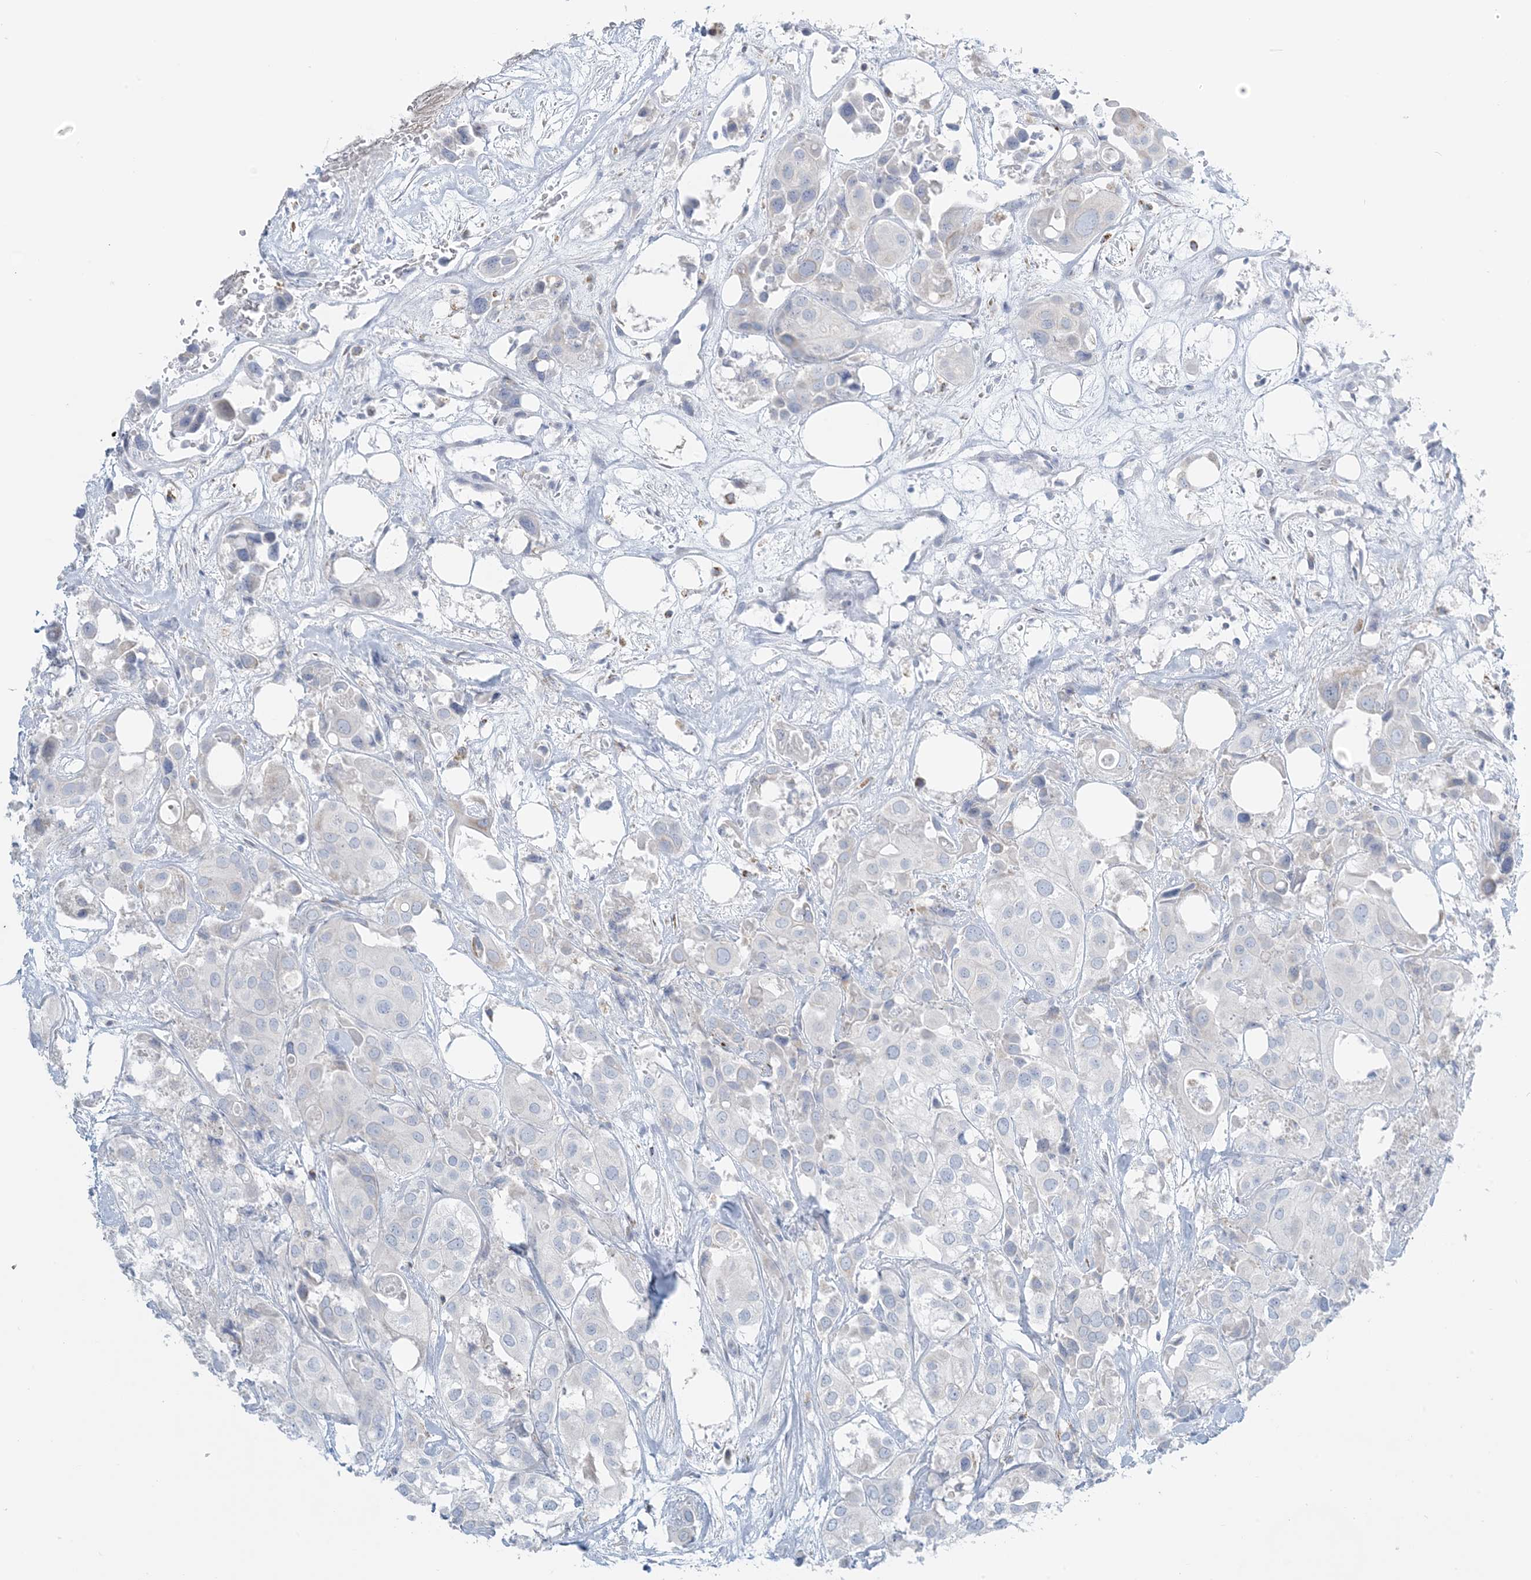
{"staining": {"intensity": "negative", "quantity": "none", "location": "none"}, "tissue": "urothelial cancer", "cell_type": "Tumor cells", "image_type": "cancer", "snomed": [{"axis": "morphology", "description": "Urothelial carcinoma, High grade"}, {"axis": "topography", "description": "Urinary bladder"}], "caption": "A high-resolution photomicrograph shows IHC staining of urothelial cancer, which displays no significant expression in tumor cells.", "gene": "ZDHHC4", "patient": {"sex": "male", "age": 64}}